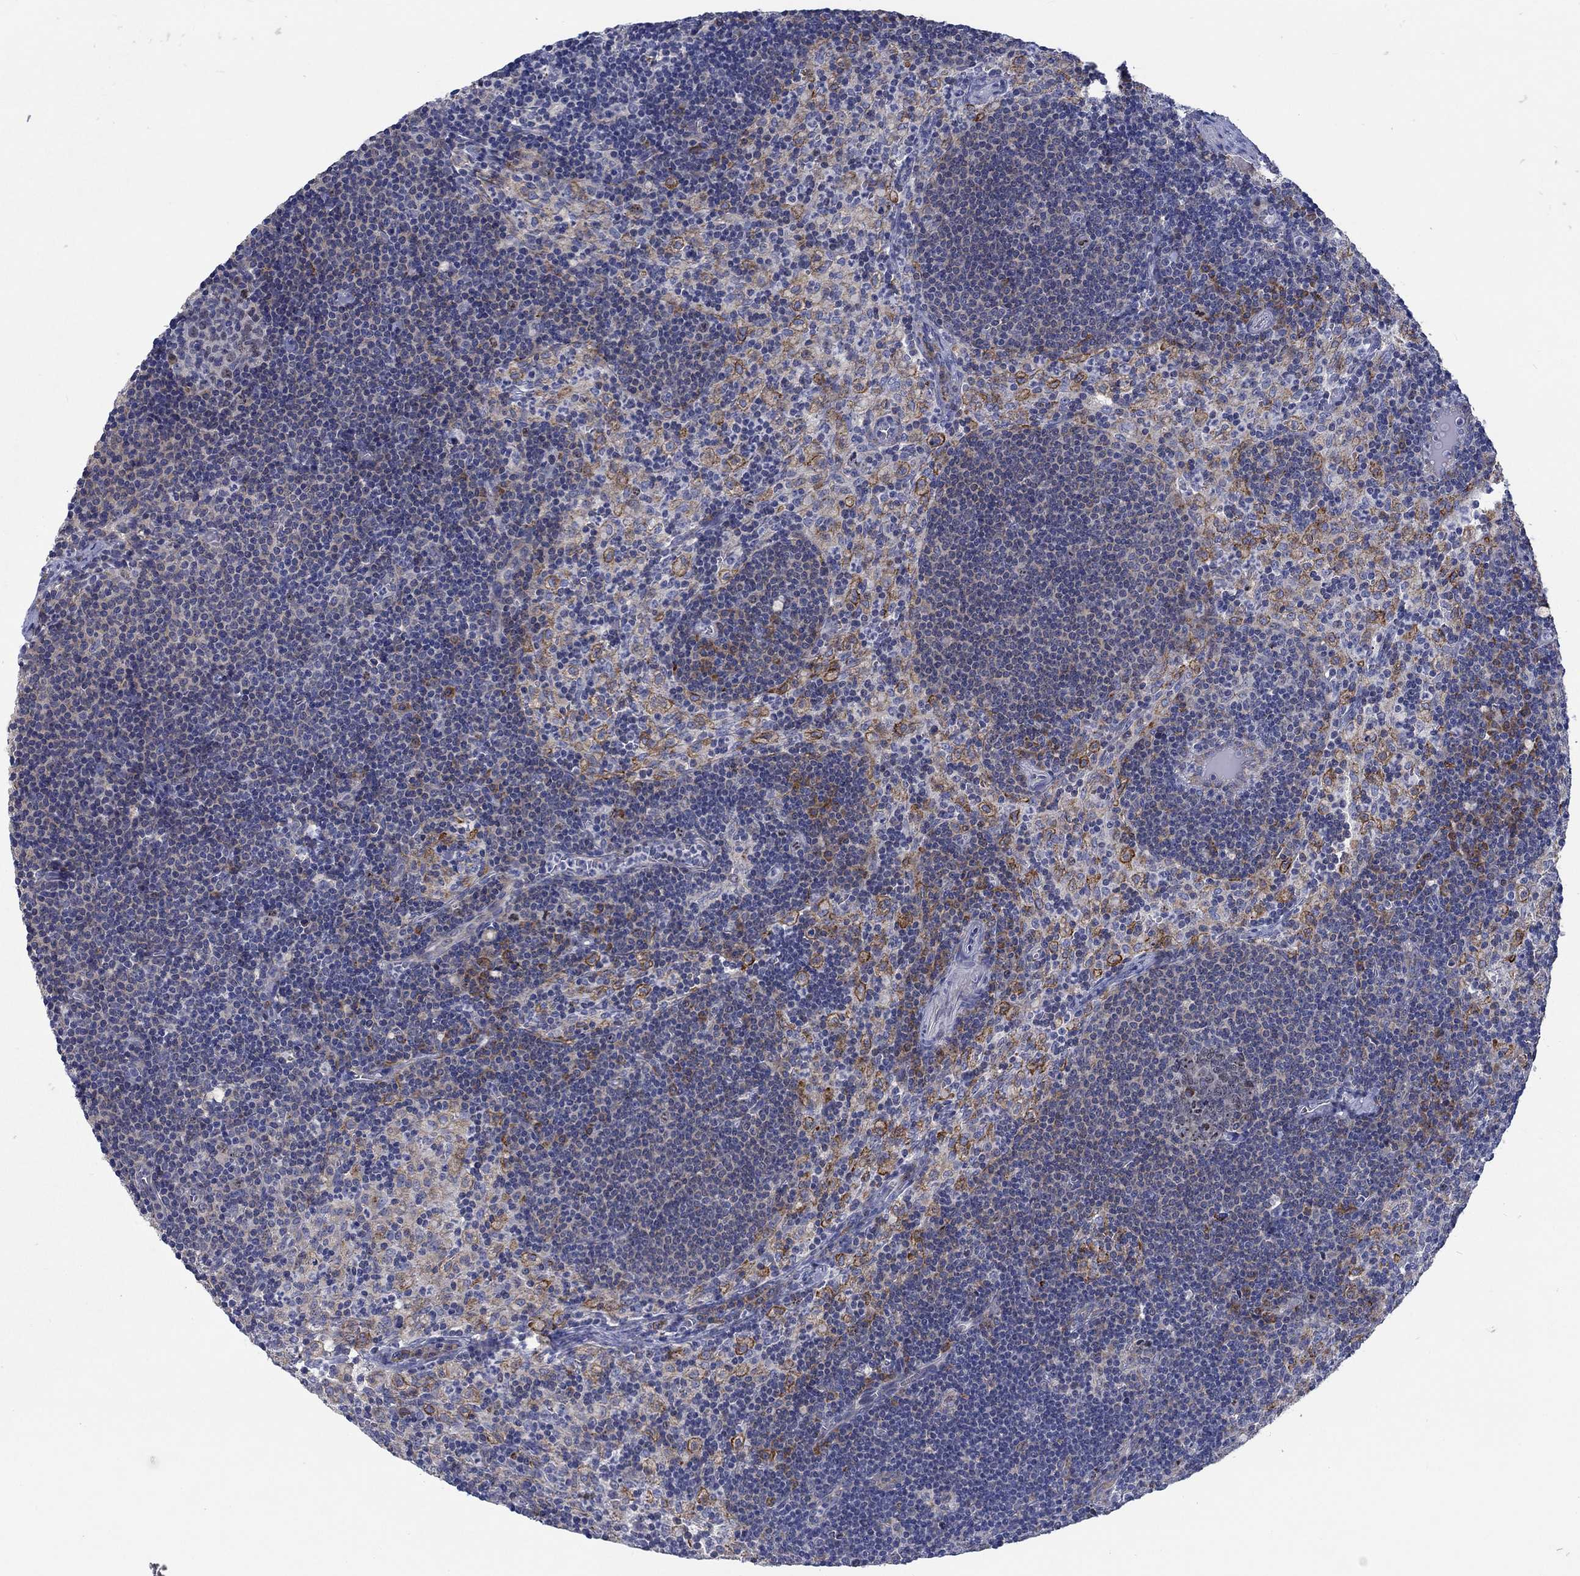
{"staining": {"intensity": "negative", "quantity": "none", "location": "none"}, "tissue": "lymph node", "cell_type": "Germinal center cells", "image_type": "normal", "snomed": [{"axis": "morphology", "description": "Normal tissue, NOS"}, {"axis": "topography", "description": "Lymph node"}], "caption": "Immunohistochemistry (IHC) of unremarkable lymph node exhibits no staining in germinal center cells. (DAB immunohistochemistry (IHC) with hematoxylin counter stain).", "gene": "MMP24", "patient": {"sex": "female", "age": 34}}